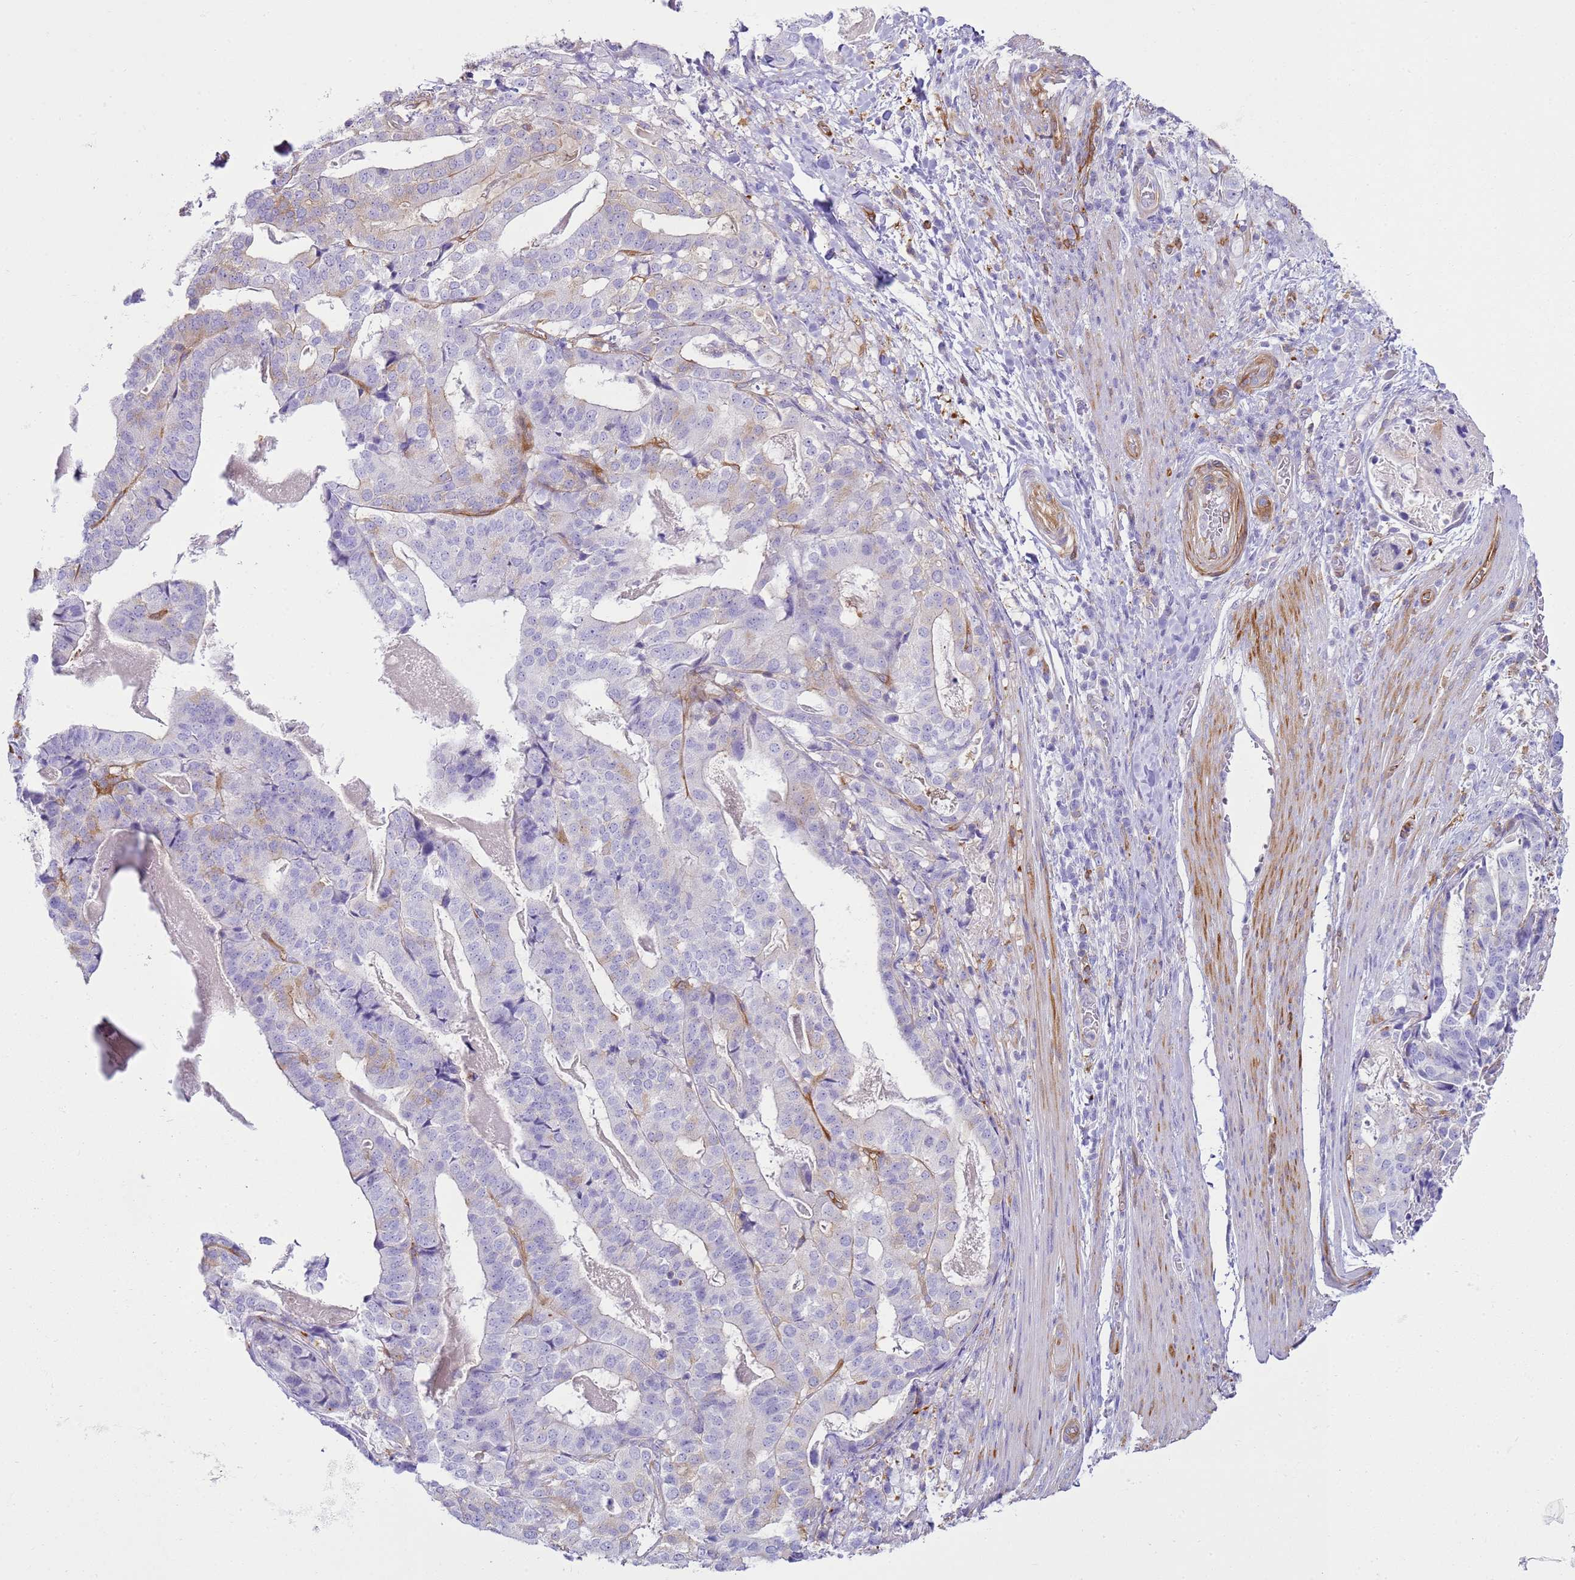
{"staining": {"intensity": "weak", "quantity": "<25%", "location": "cytoplasmic/membranous"}, "tissue": "stomach cancer", "cell_type": "Tumor cells", "image_type": "cancer", "snomed": [{"axis": "morphology", "description": "Adenocarcinoma, NOS"}, {"axis": "topography", "description": "Stomach"}], "caption": "Immunohistochemistry (IHC) photomicrograph of neoplastic tissue: stomach cancer (adenocarcinoma) stained with DAB demonstrates no significant protein staining in tumor cells.", "gene": "SNX21", "patient": {"sex": "male", "age": 48}}